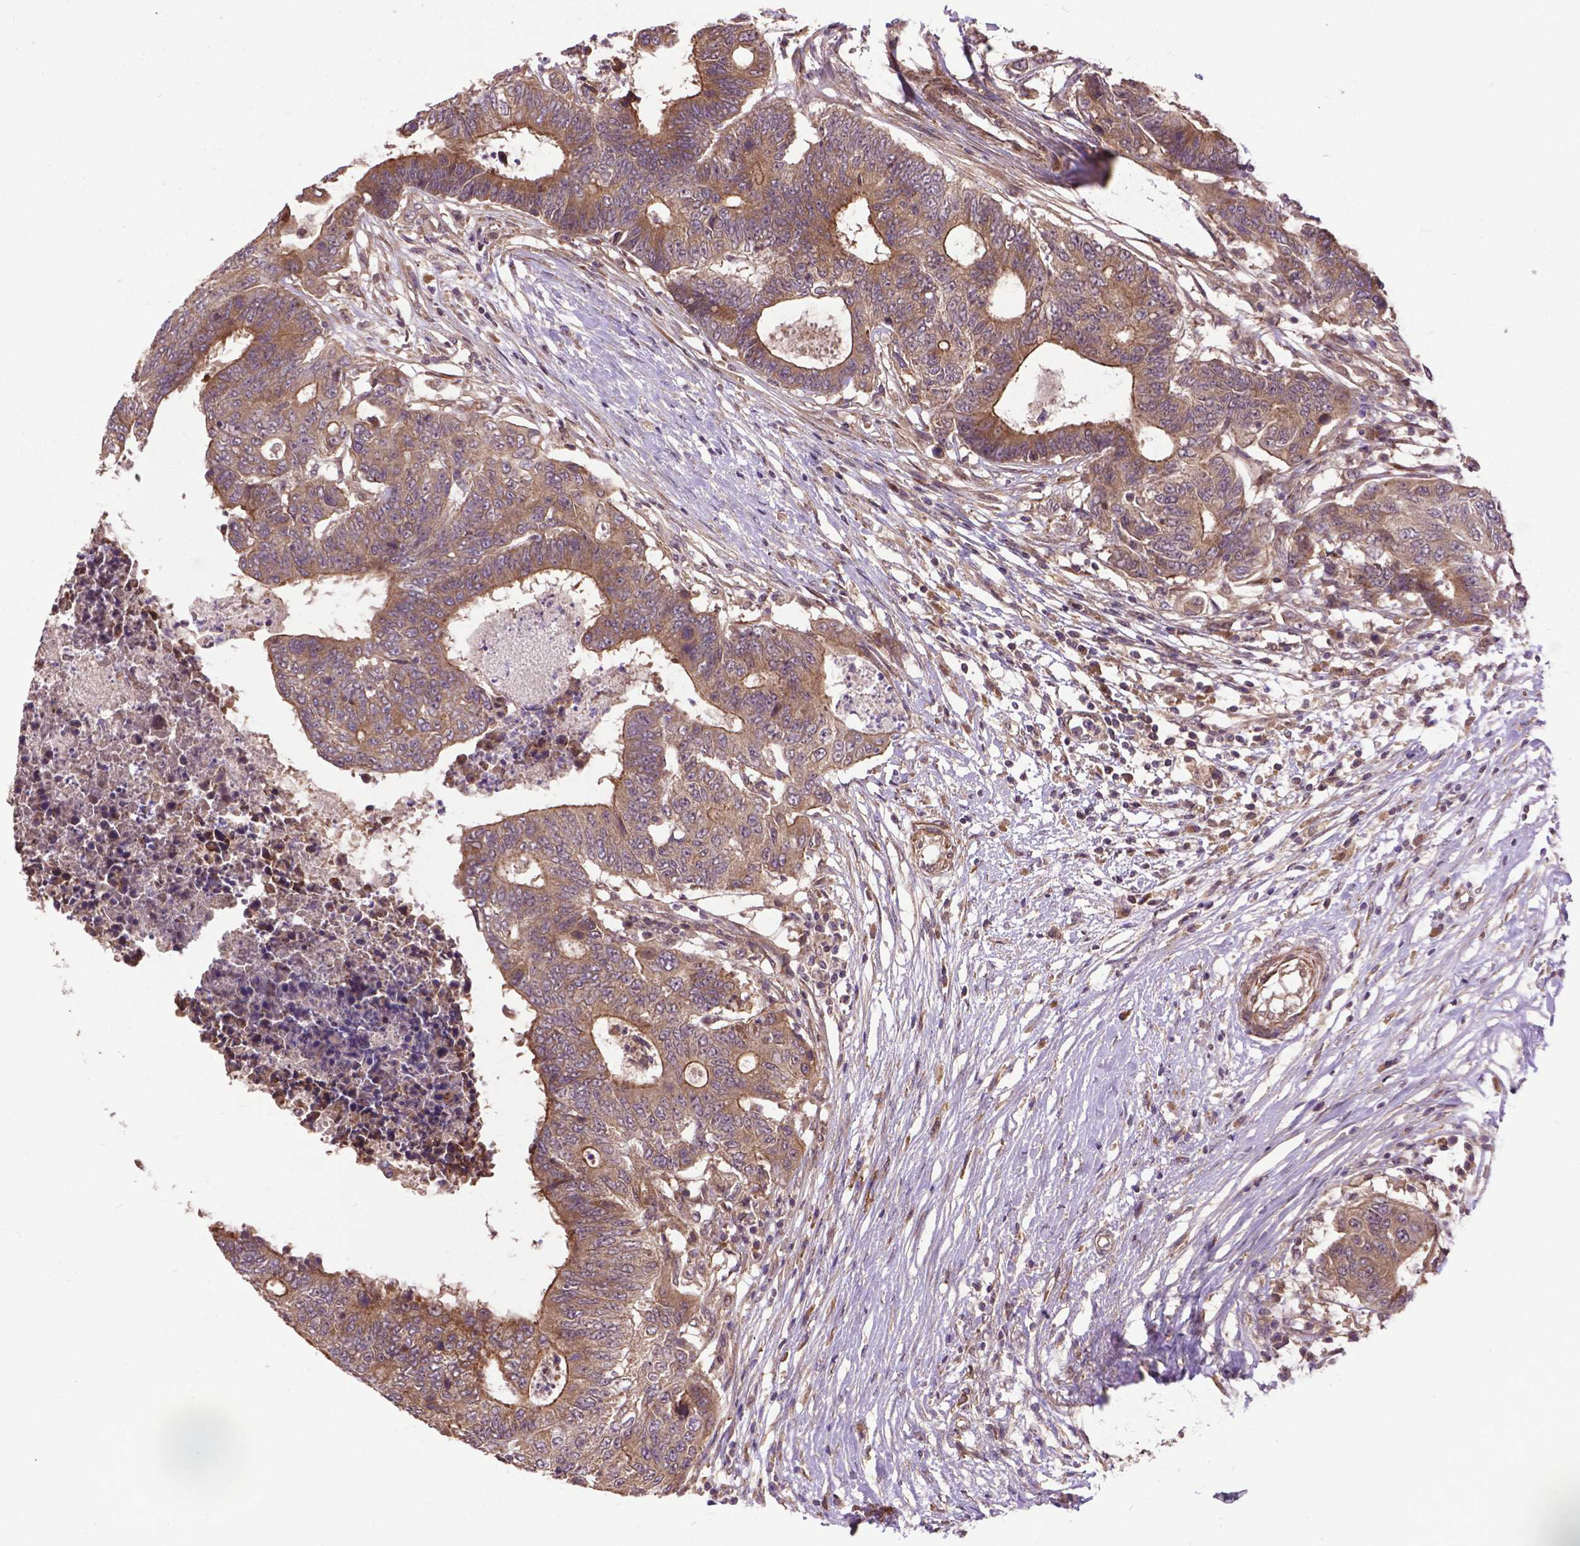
{"staining": {"intensity": "moderate", "quantity": ">75%", "location": "cytoplasmic/membranous"}, "tissue": "colorectal cancer", "cell_type": "Tumor cells", "image_type": "cancer", "snomed": [{"axis": "morphology", "description": "Adenocarcinoma, NOS"}, {"axis": "topography", "description": "Colon"}], "caption": "Brown immunohistochemical staining in adenocarcinoma (colorectal) displays moderate cytoplasmic/membranous positivity in approximately >75% of tumor cells.", "gene": "ZNF616", "patient": {"sex": "female", "age": 48}}